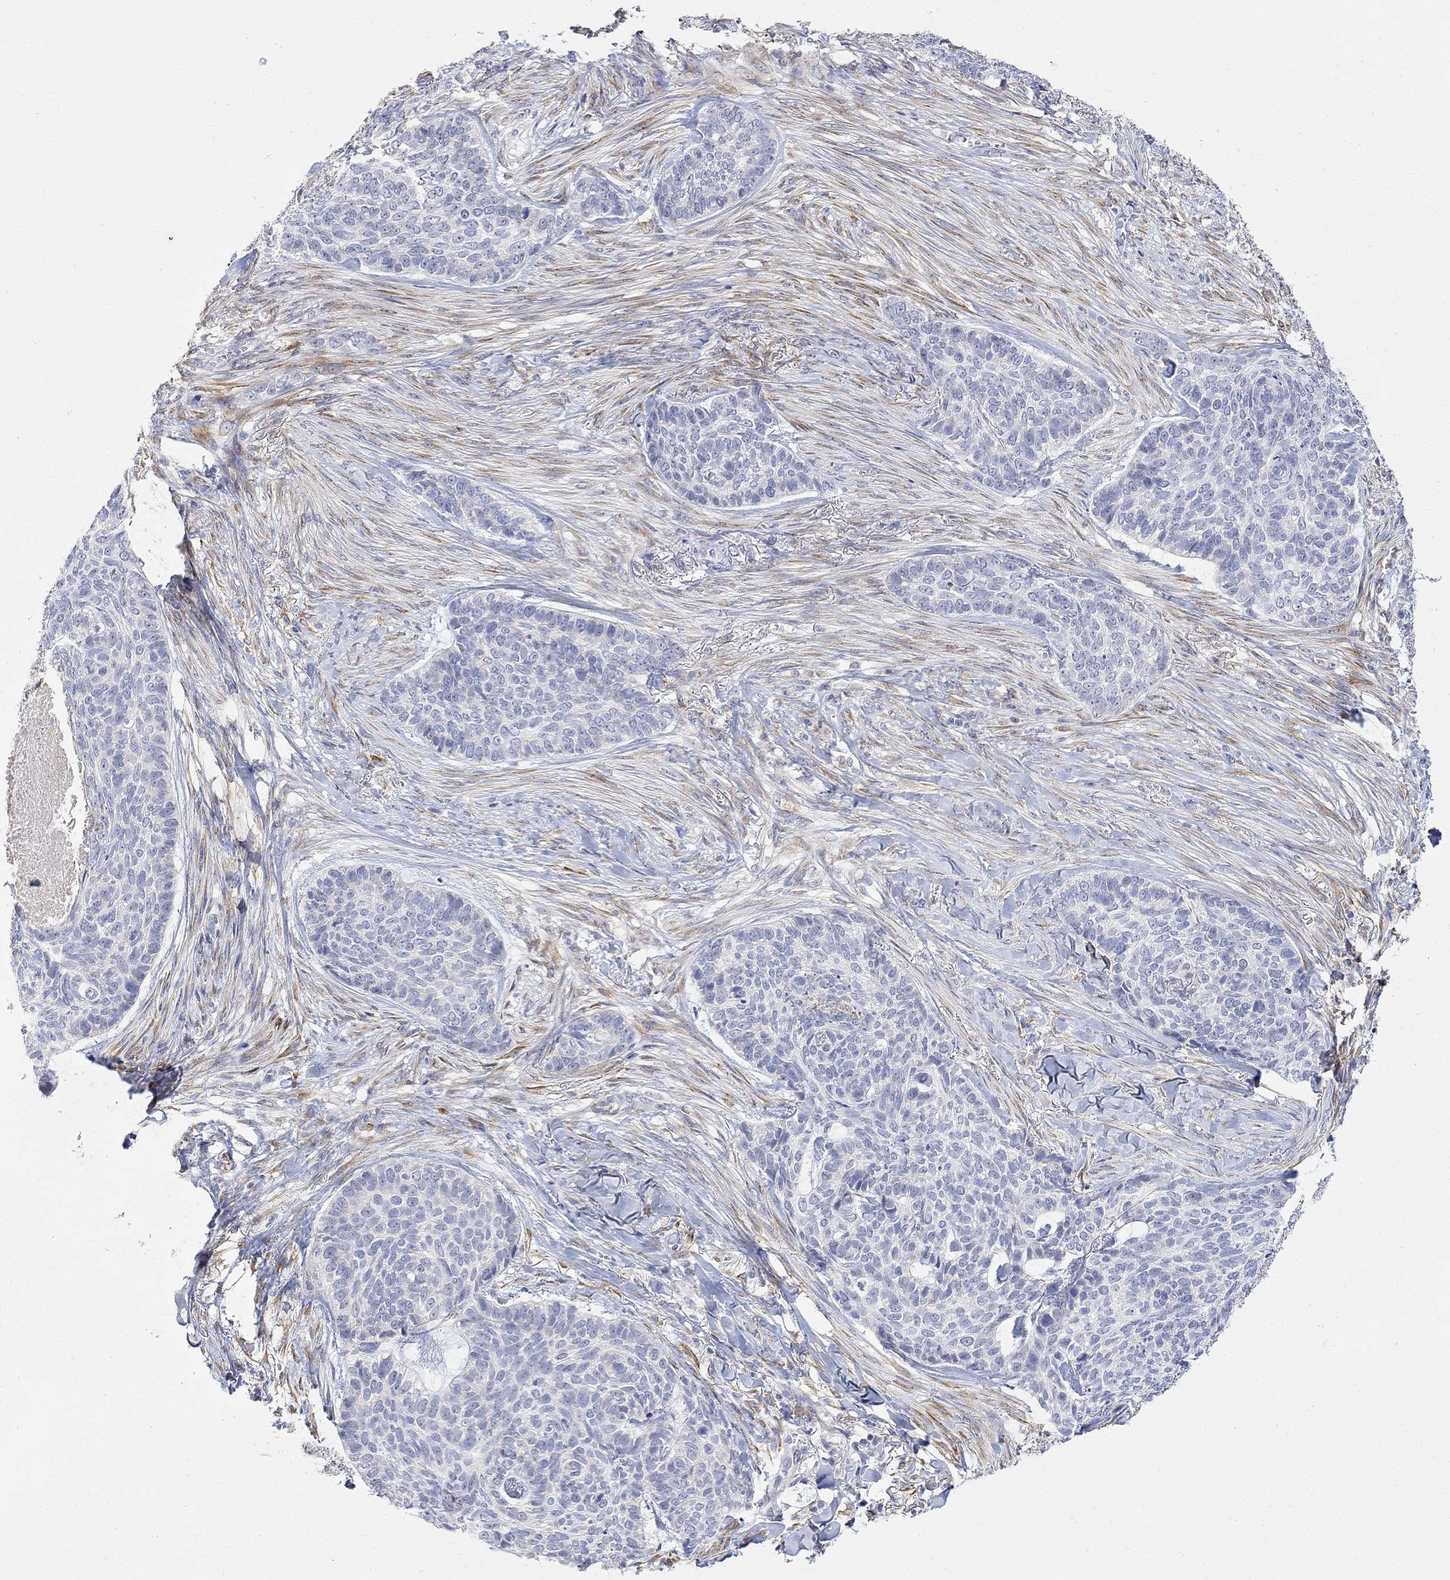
{"staining": {"intensity": "negative", "quantity": "none", "location": "none"}, "tissue": "skin cancer", "cell_type": "Tumor cells", "image_type": "cancer", "snomed": [{"axis": "morphology", "description": "Basal cell carcinoma"}, {"axis": "topography", "description": "Skin"}], "caption": "Photomicrograph shows no protein expression in tumor cells of basal cell carcinoma (skin) tissue.", "gene": "FNDC5", "patient": {"sex": "female", "age": 69}}